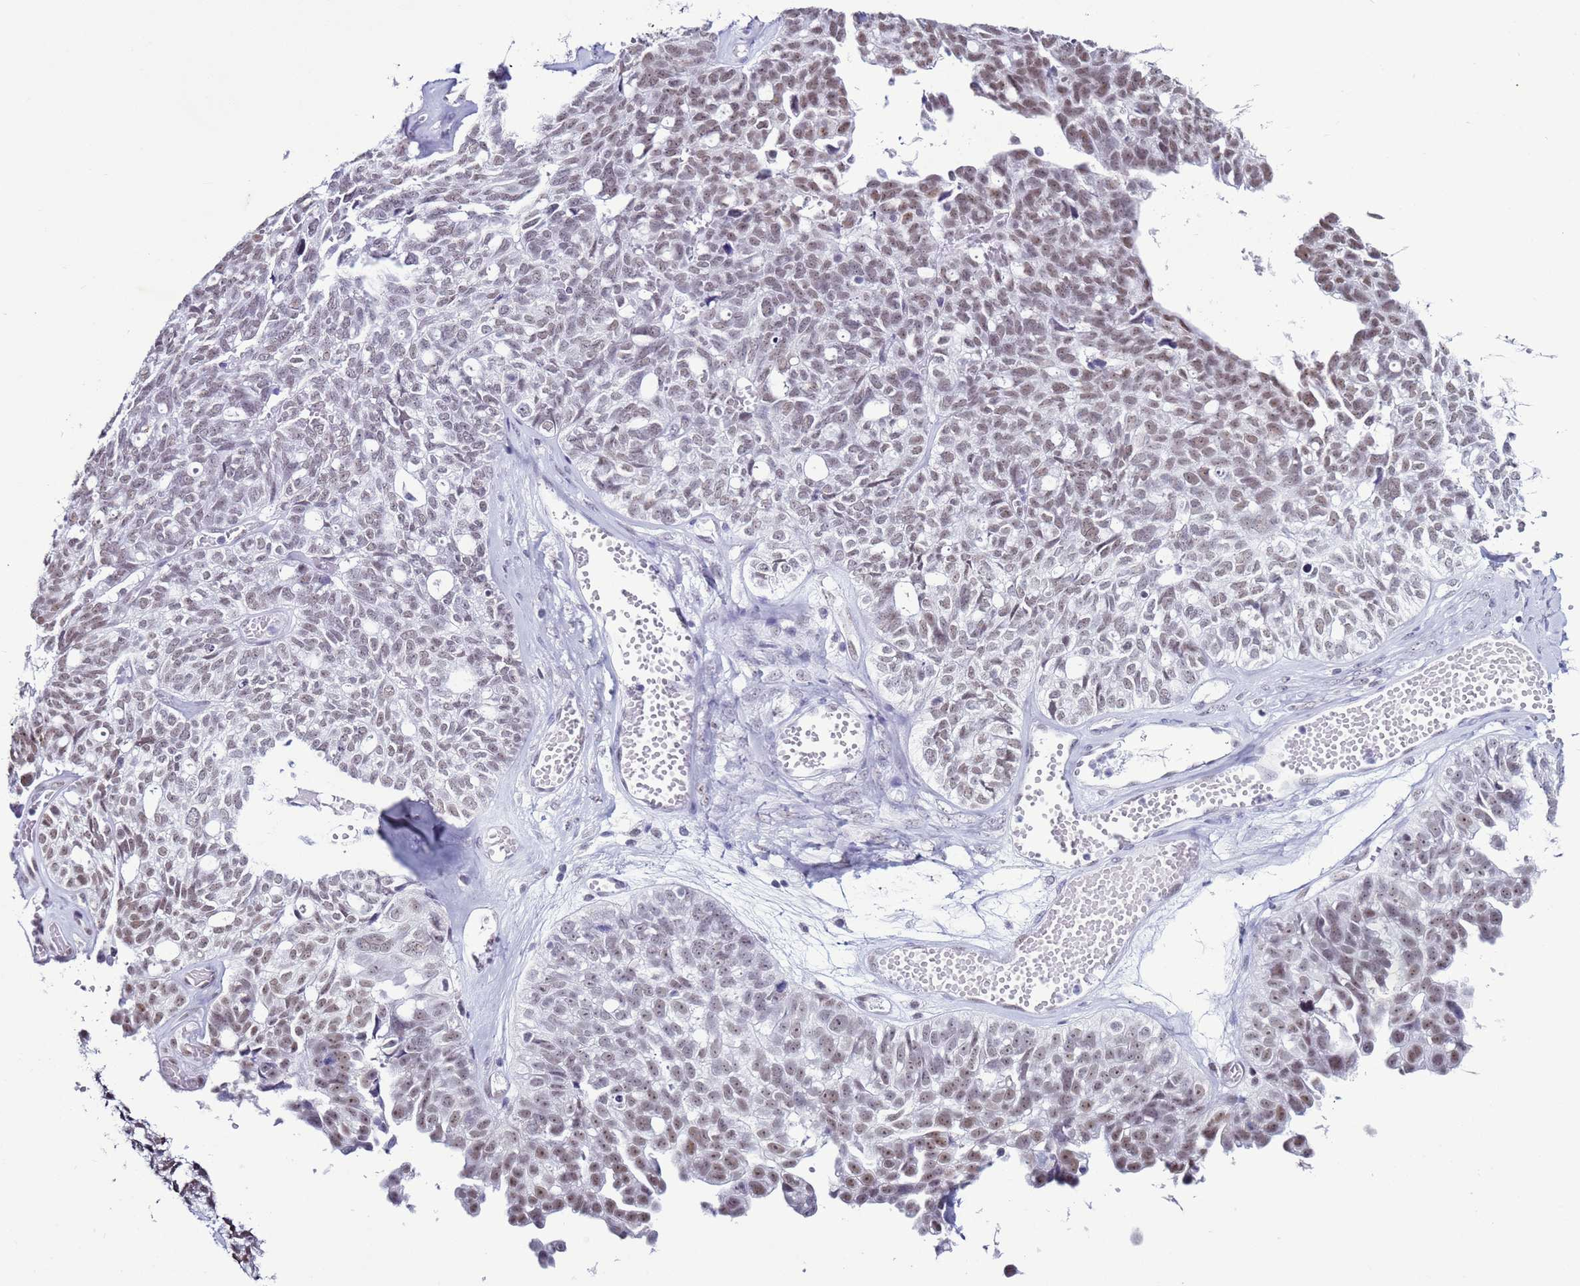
{"staining": {"intensity": "moderate", "quantity": ">75%", "location": "nuclear"}, "tissue": "ovarian cancer", "cell_type": "Tumor cells", "image_type": "cancer", "snomed": [{"axis": "morphology", "description": "Cystadenocarcinoma, serous, NOS"}, {"axis": "topography", "description": "Ovary"}], "caption": "Protein expression analysis of human serous cystadenocarcinoma (ovarian) reveals moderate nuclear positivity in approximately >75% of tumor cells.", "gene": "DHX15", "patient": {"sex": "female", "age": 79}}